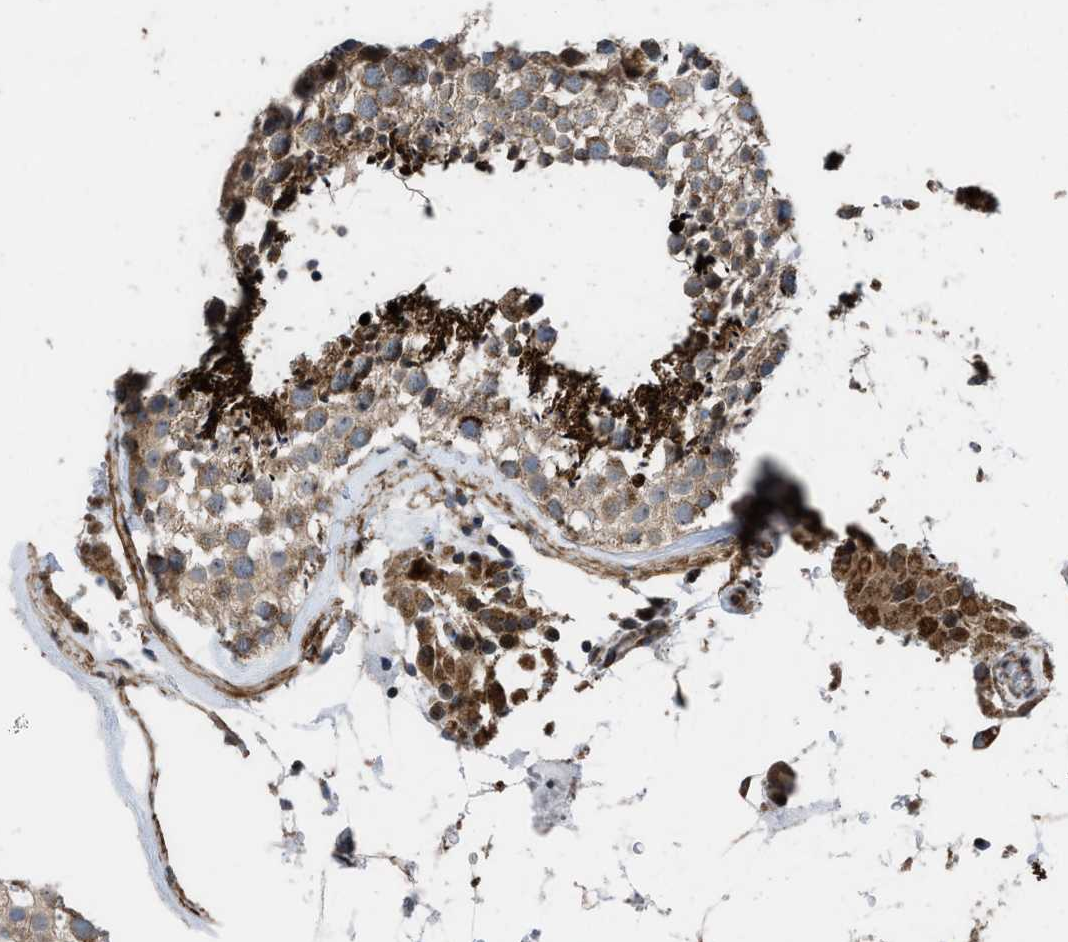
{"staining": {"intensity": "moderate", "quantity": ">75%", "location": "cytoplasmic/membranous"}, "tissue": "urinary bladder", "cell_type": "Urothelial cells", "image_type": "normal", "snomed": [{"axis": "morphology", "description": "Normal tissue, NOS"}, {"axis": "topography", "description": "Urinary bladder"}], "caption": "Brown immunohistochemical staining in normal urinary bladder displays moderate cytoplasmic/membranous expression in about >75% of urothelial cells.", "gene": "AP3M2", "patient": {"sex": "female", "age": 79}}